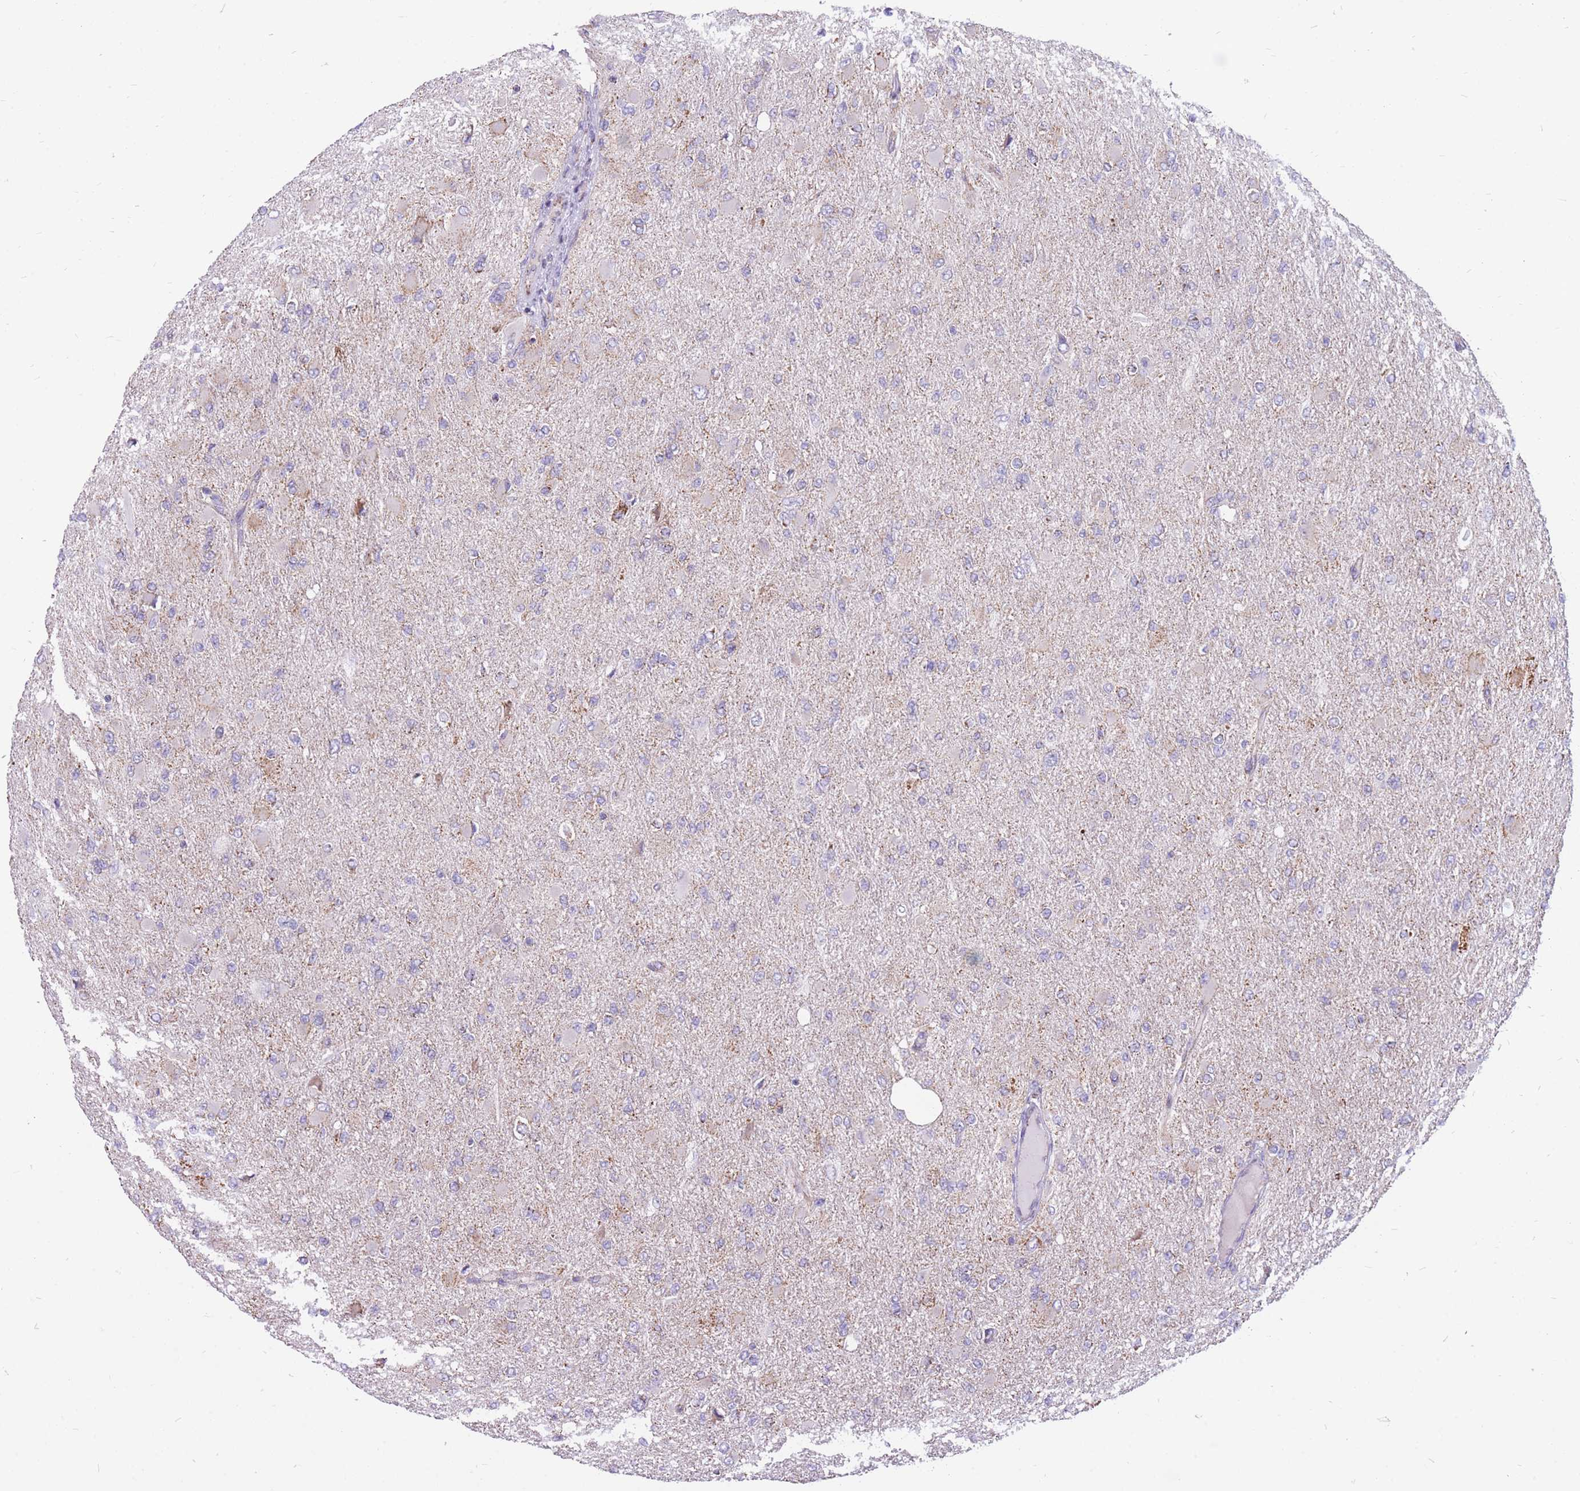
{"staining": {"intensity": "negative", "quantity": "none", "location": "none"}, "tissue": "glioma", "cell_type": "Tumor cells", "image_type": "cancer", "snomed": [{"axis": "morphology", "description": "Glioma, malignant, High grade"}, {"axis": "topography", "description": "Cerebral cortex"}], "caption": "IHC photomicrograph of neoplastic tissue: glioma stained with DAB shows no significant protein staining in tumor cells. (DAB immunohistochemistry visualized using brightfield microscopy, high magnification).", "gene": "PCSK1", "patient": {"sex": "female", "age": 36}}